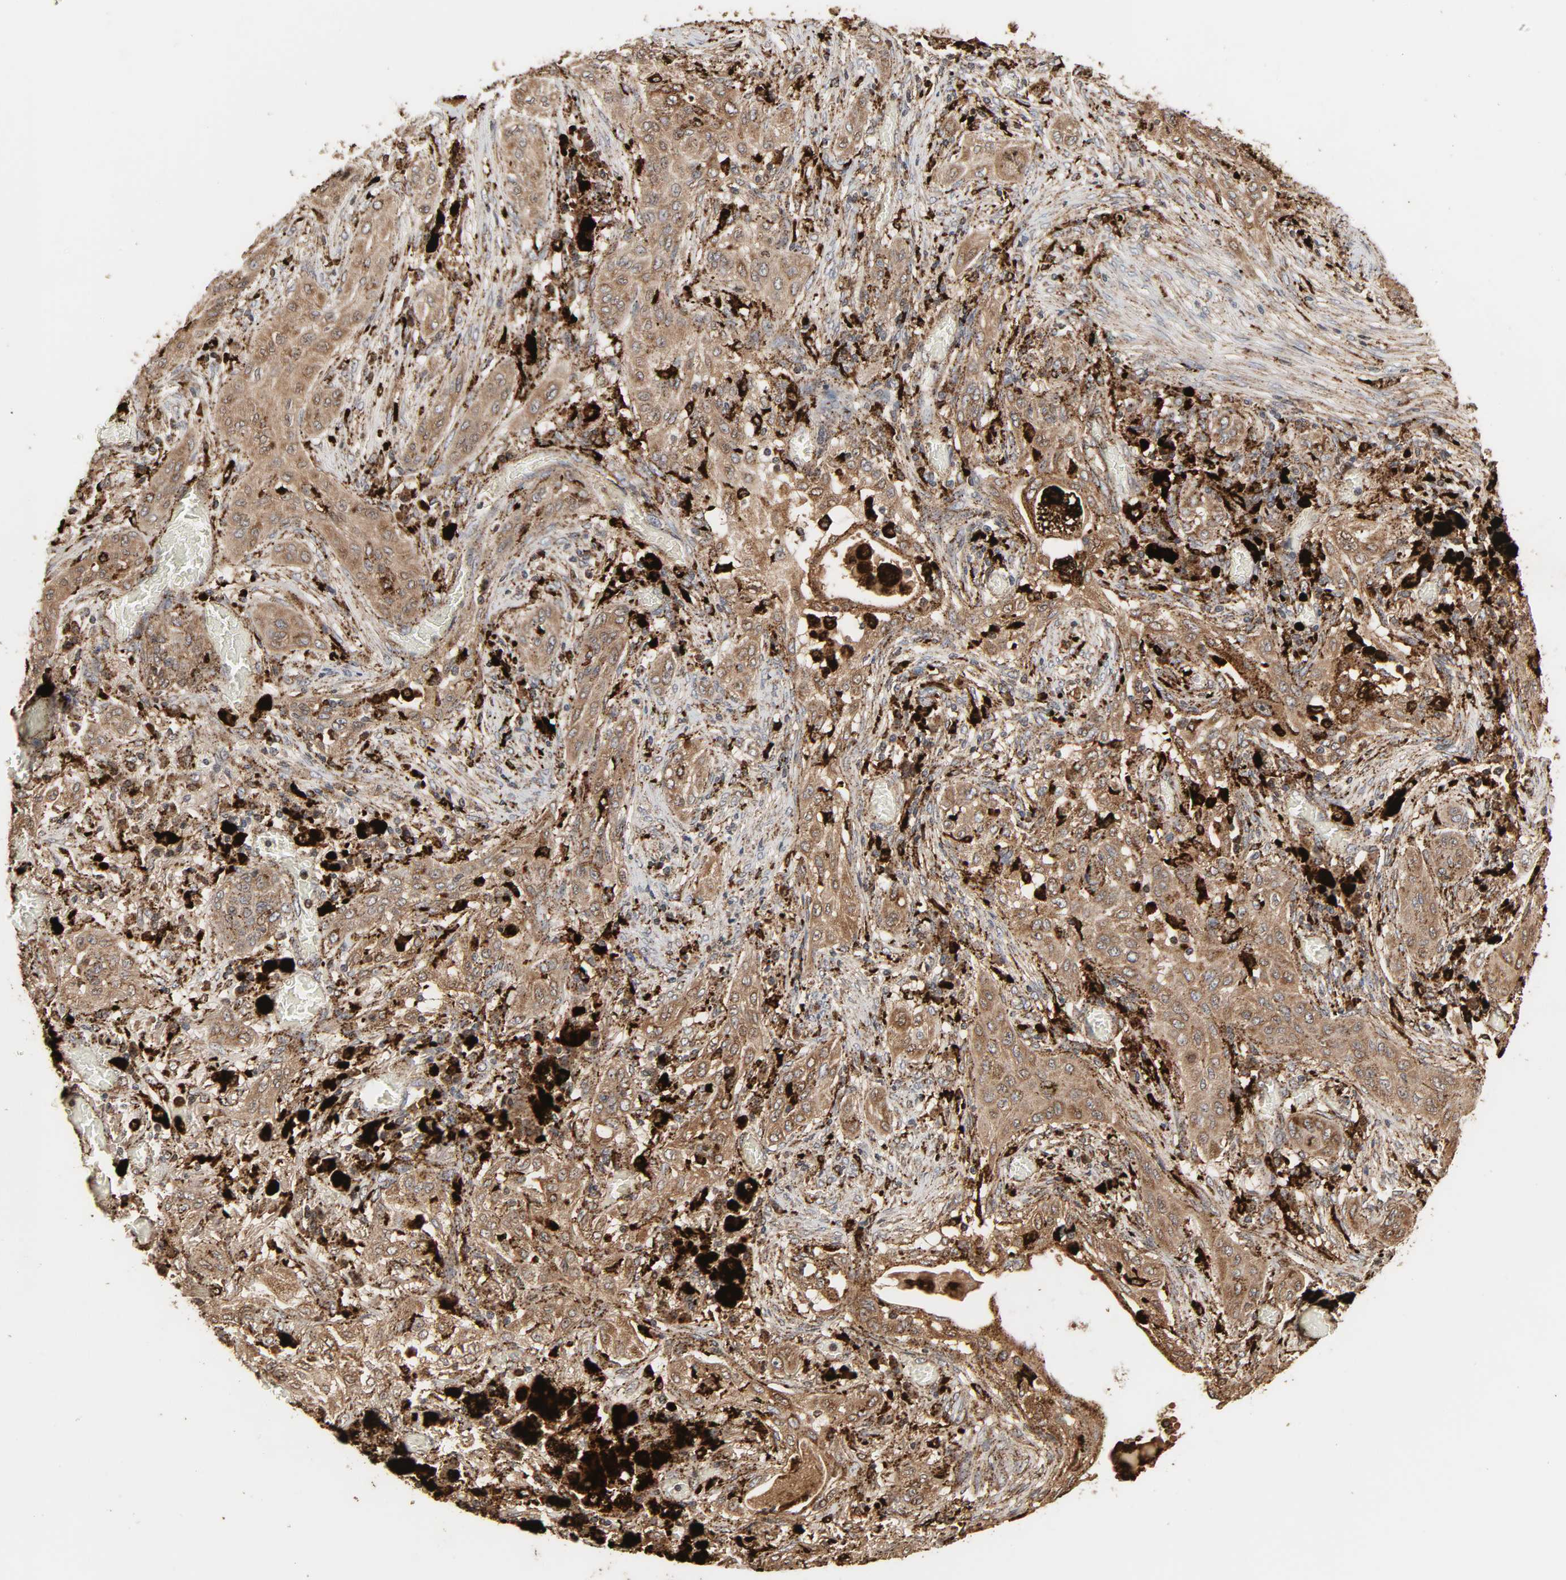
{"staining": {"intensity": "moderate", "quantity": ">75%", "location": "cytoplasmic/membranous"}, "tissue": "lung cancer", "cell_type": "Tumor cells", "image_type": "cancer", "snomed": [{"axis": "morphology", "description": "Squamous cell carcinoma, NOS"}, {"axis": "topography", "description": "Lung"}], "caption": "Immunohistochemistry (IHC) (DAB) staining of human squamous cell carcinoma (lung) displays moderate cytoplasmic/membranous protein staining in about >75% of tumor cells.", "gene": "PSAP", "patient": {"sex": "female", "age": 47}}